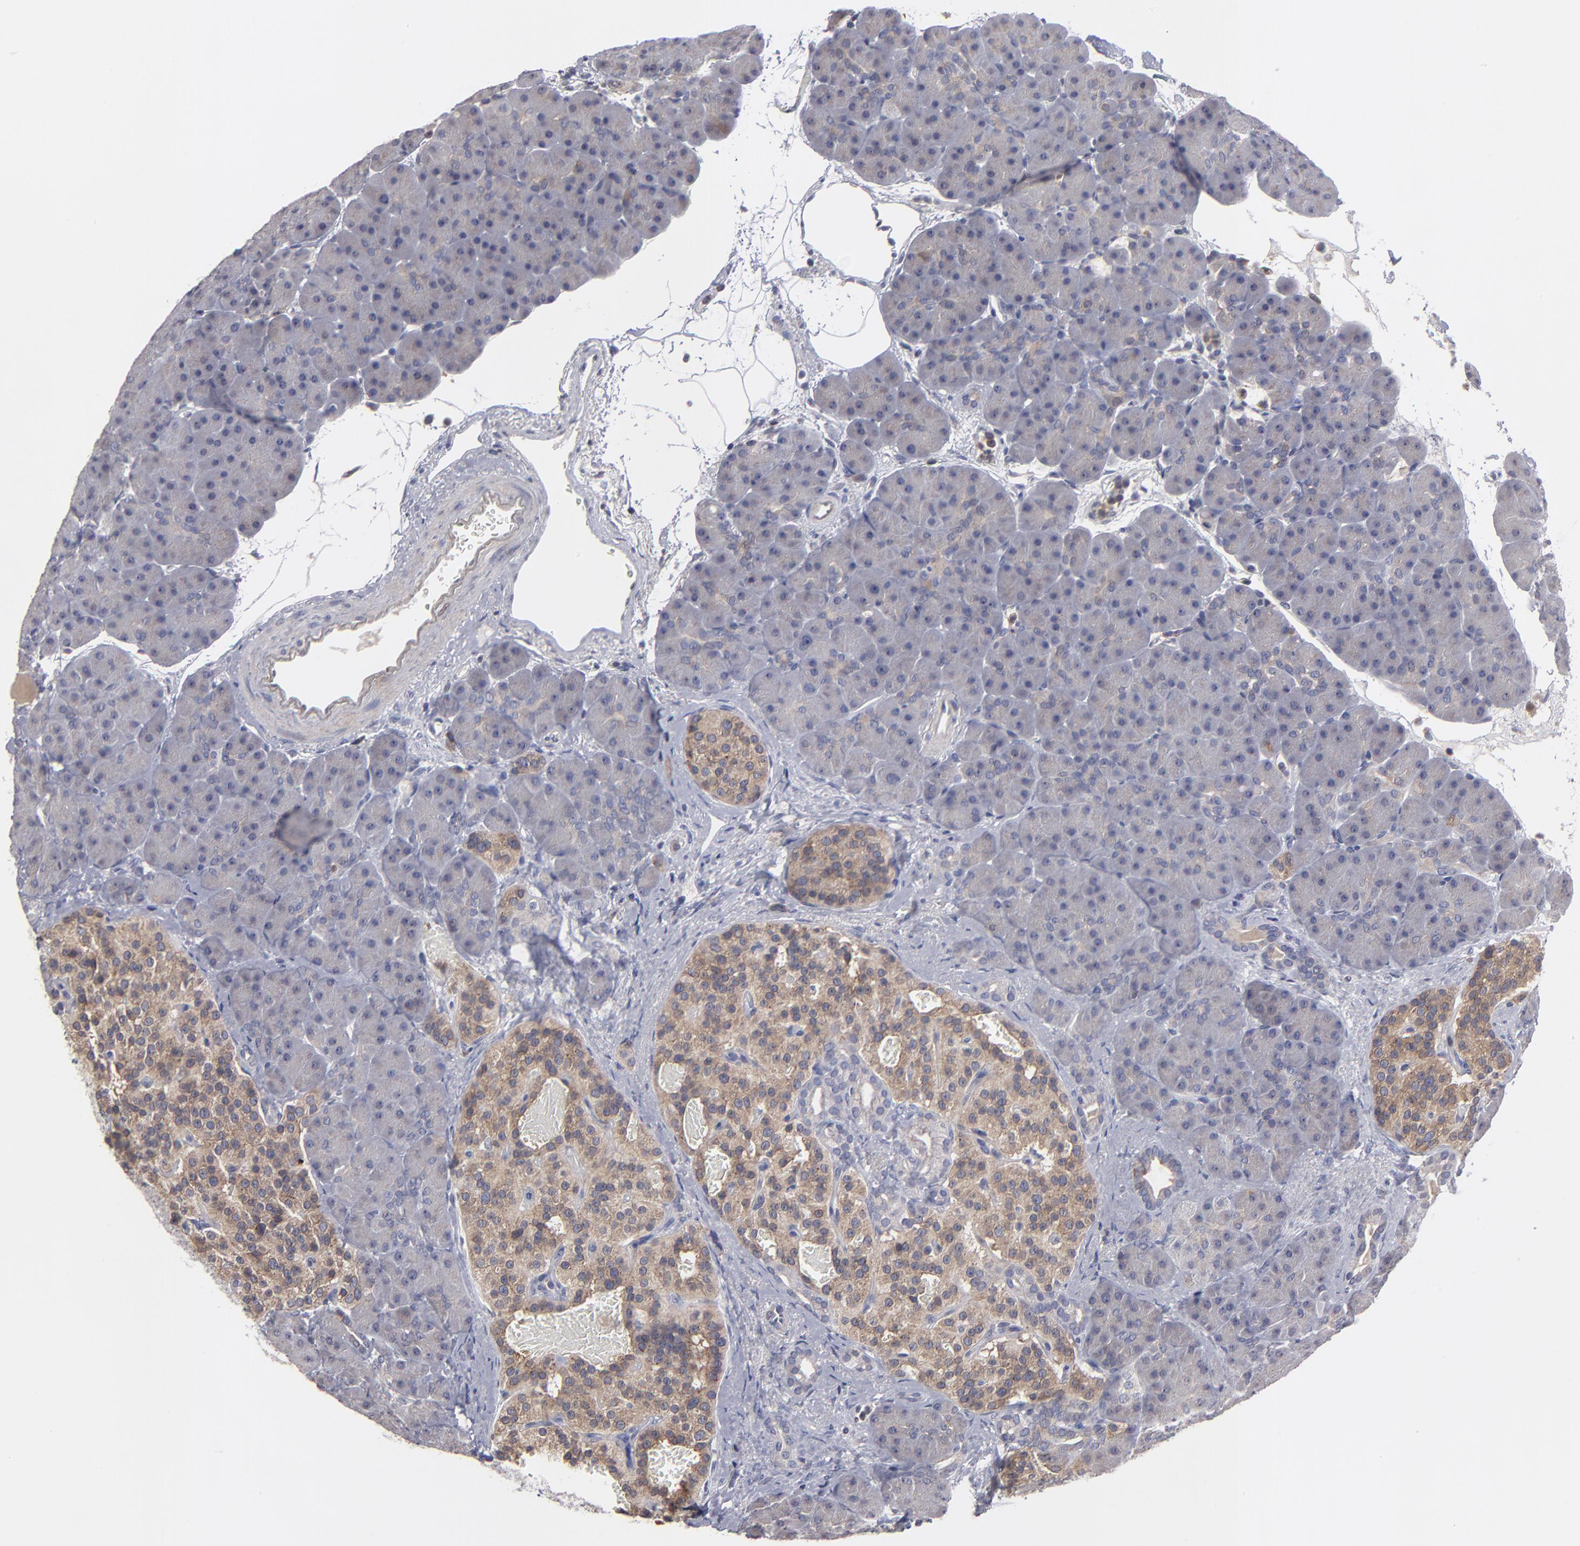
{"staining": {"intensity": "weak", "quantity": ">75%", "location": "cytoplasmic/membranous"}, "tissue": "pancreas", "cell_type": "Exocrine glandular cells", "image_type": "normal", "snomed": [{"axis": "morphology", "description": "Normal tissue, NOS"}, {"axis": "topography", "description": "Pancreas"}], "caption": "Exocrine glandular cells show low levels of weak cytoplasmic/membranous expression in approximately >75% of cells in normal pancreas. Nuclei are stained in blue.", "gene": "CEP97", "patient": {"sex": "male", "age": 66}}